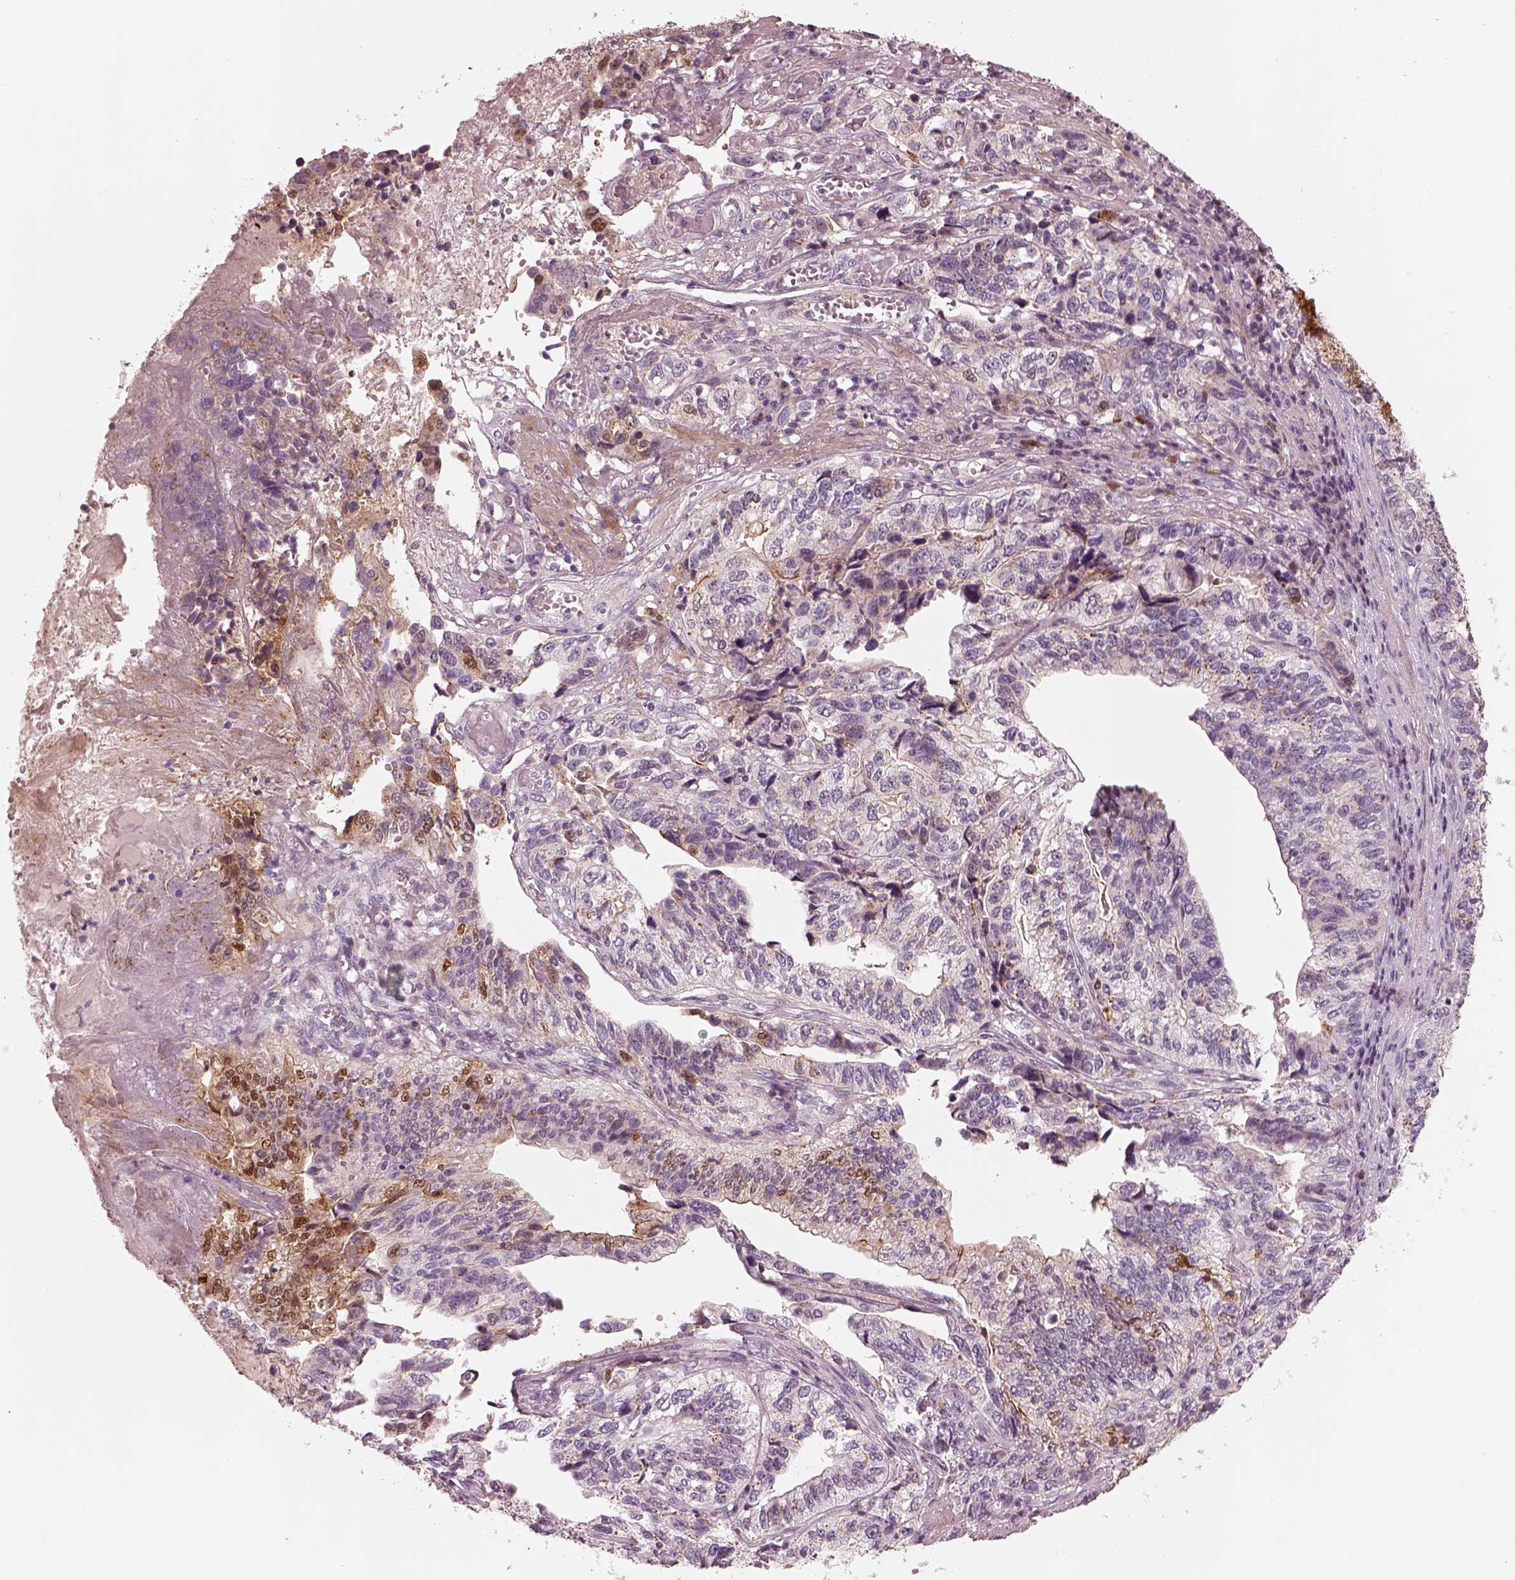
{"staining": {"intensity": "negative", "quantity": "none", "location": "none"}, "tissue": "stomach cancer", "cell_type": "Tumor cells", "image_type": "cancer", "snomed": [{"axis": "morphology", "description": "Adenocarcinoma, NOS"}, {"axis": "topography", "description": "Stomach, upper"}], "caption": "Photomicrograph shows no significant protein expression in tumor cells of stomach cancer.", "gene": "SDCBP2", "patient": {"sex": "female", "age": 67}}